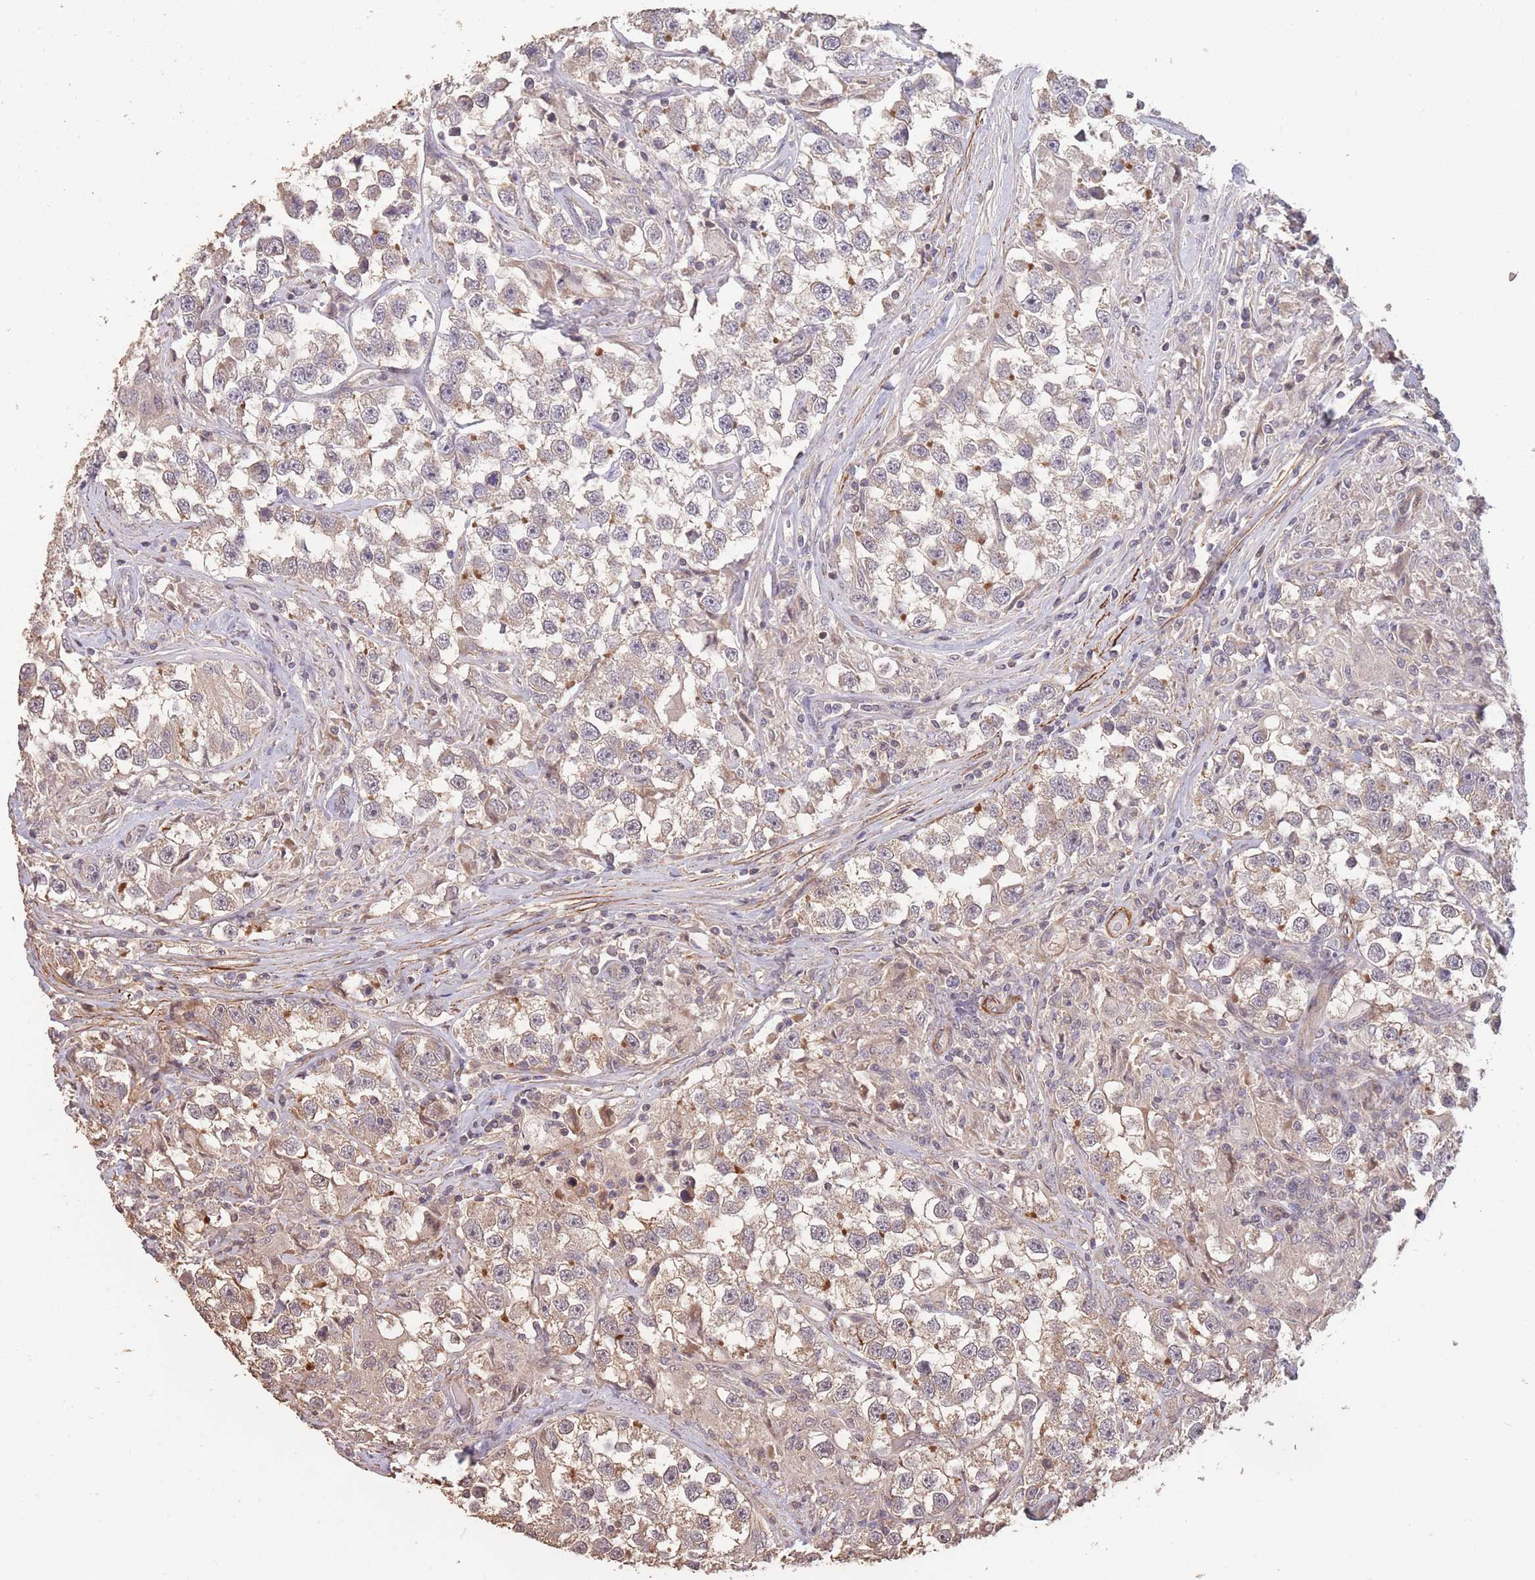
{"staining": {"intensity": "weak", "quantity": ">75%", "location": "cytoplasmic/membranous"}, "tissue": "testis cancer", "cell_type": "Tumor cells", "image_type": "cancer", "snomed": [{"axis": "morphology", "description": "Seminoma, NOS"}, {"axis": "topography", "description": "Testis"}], "caption": "Testis cancer (seminoma) stained with DAB (3,3'-diaminobenzidine) IHC reveals low levels of weak cytoplasmic/membranous staining in approximately >75% of tumor cells.", "gene": "NLRC4", "patient": {"sex": "male", "age": 46}}